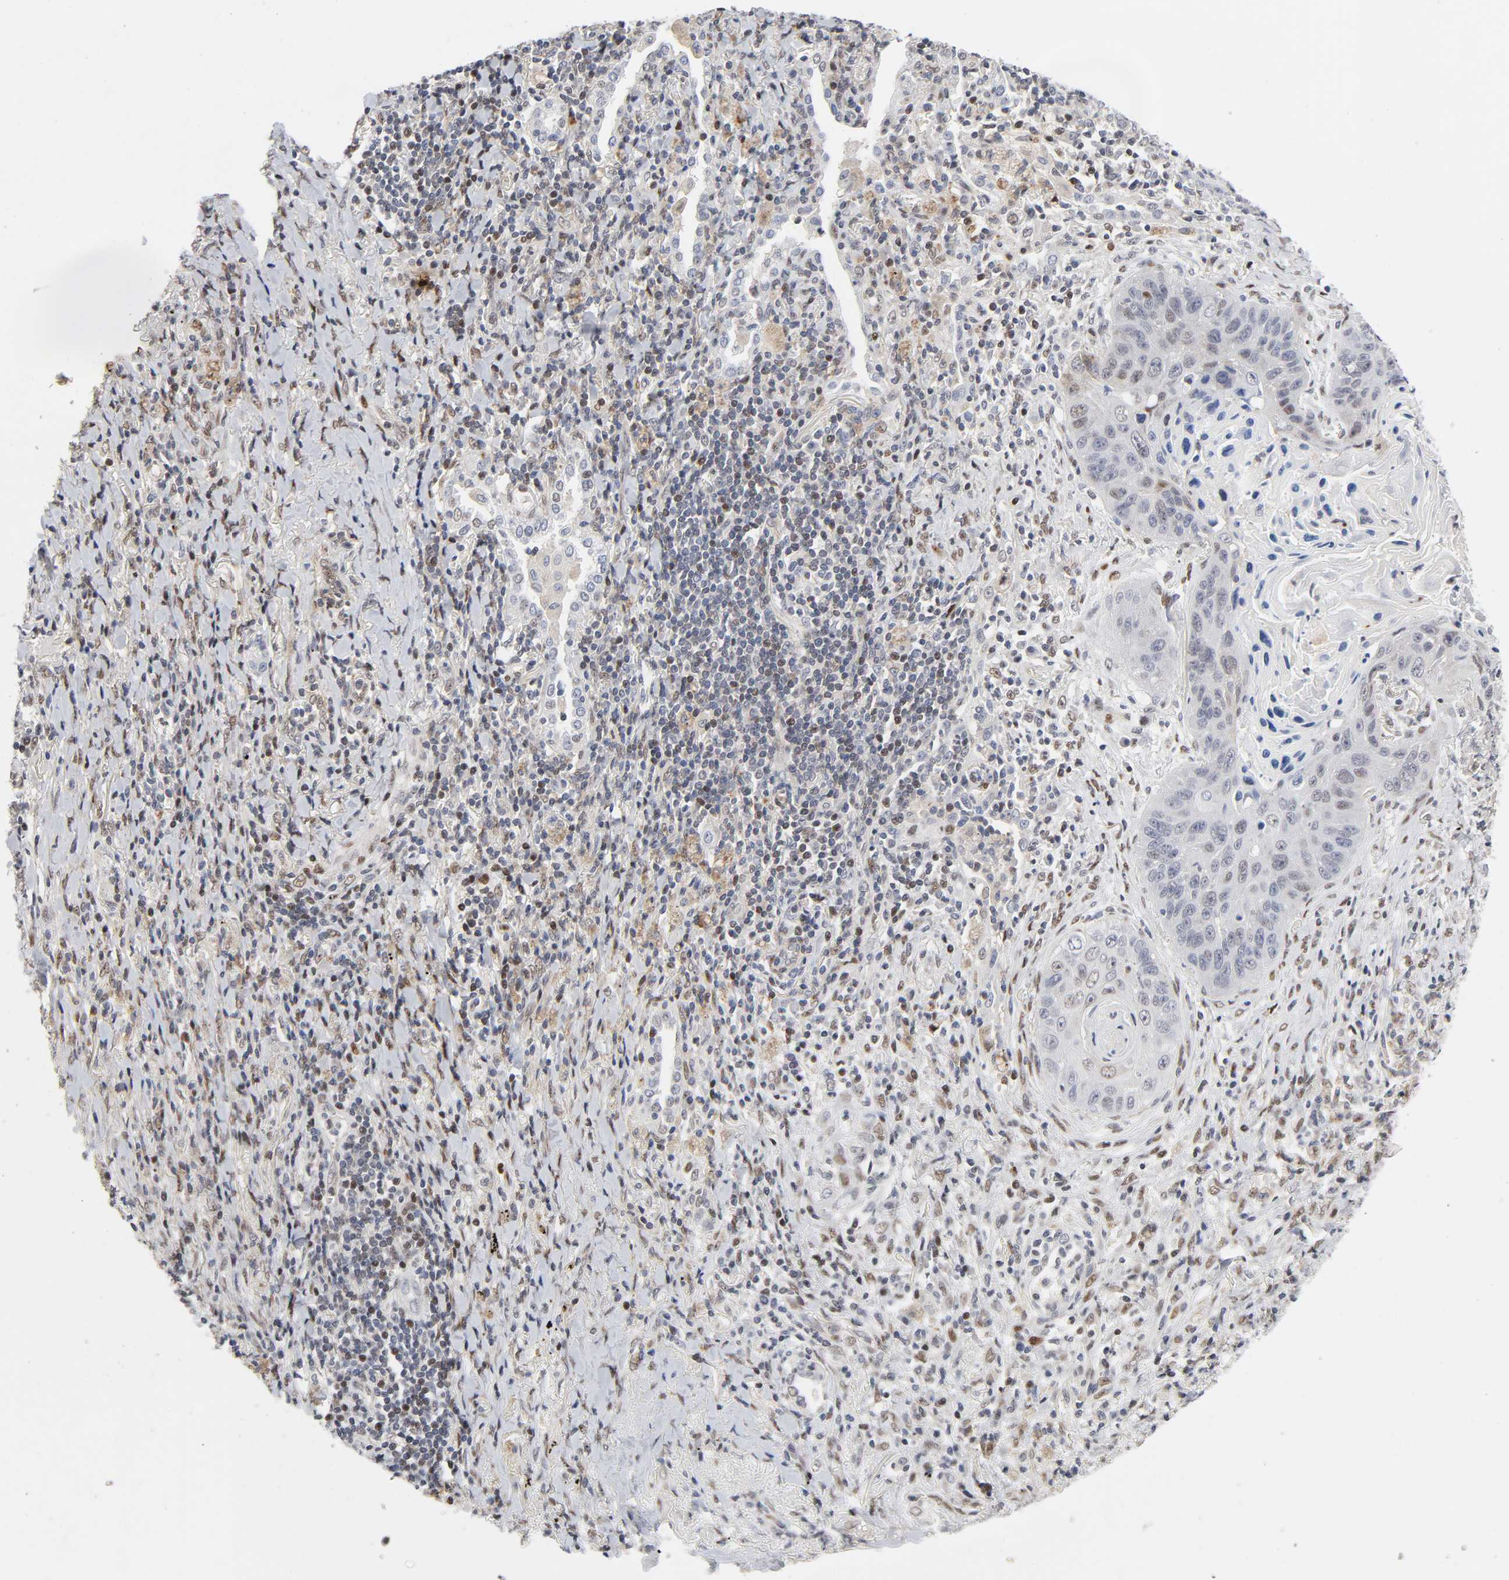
{"staining": {"intensity": "weak", "quantity": "<25%", "location": "nuclear"}, "tissue": "lung cancer", "cell_type": "Tumor cells", "image_type": "cancer", "snomed": [{"axis": "morphology", "description": "Squamous cell carcinoma, NOS"}, {"axis": "topography", "description": "Lung"}], "caption": "Tumor cells show no significant positivity in lung cancer (squamous cell carcinoma). (DAB (3,3'-diaminobenzidine) IHC with hematoxylin counter stain).", "gene": "STK38", "patient": {"sex": "female", "age": 67}}